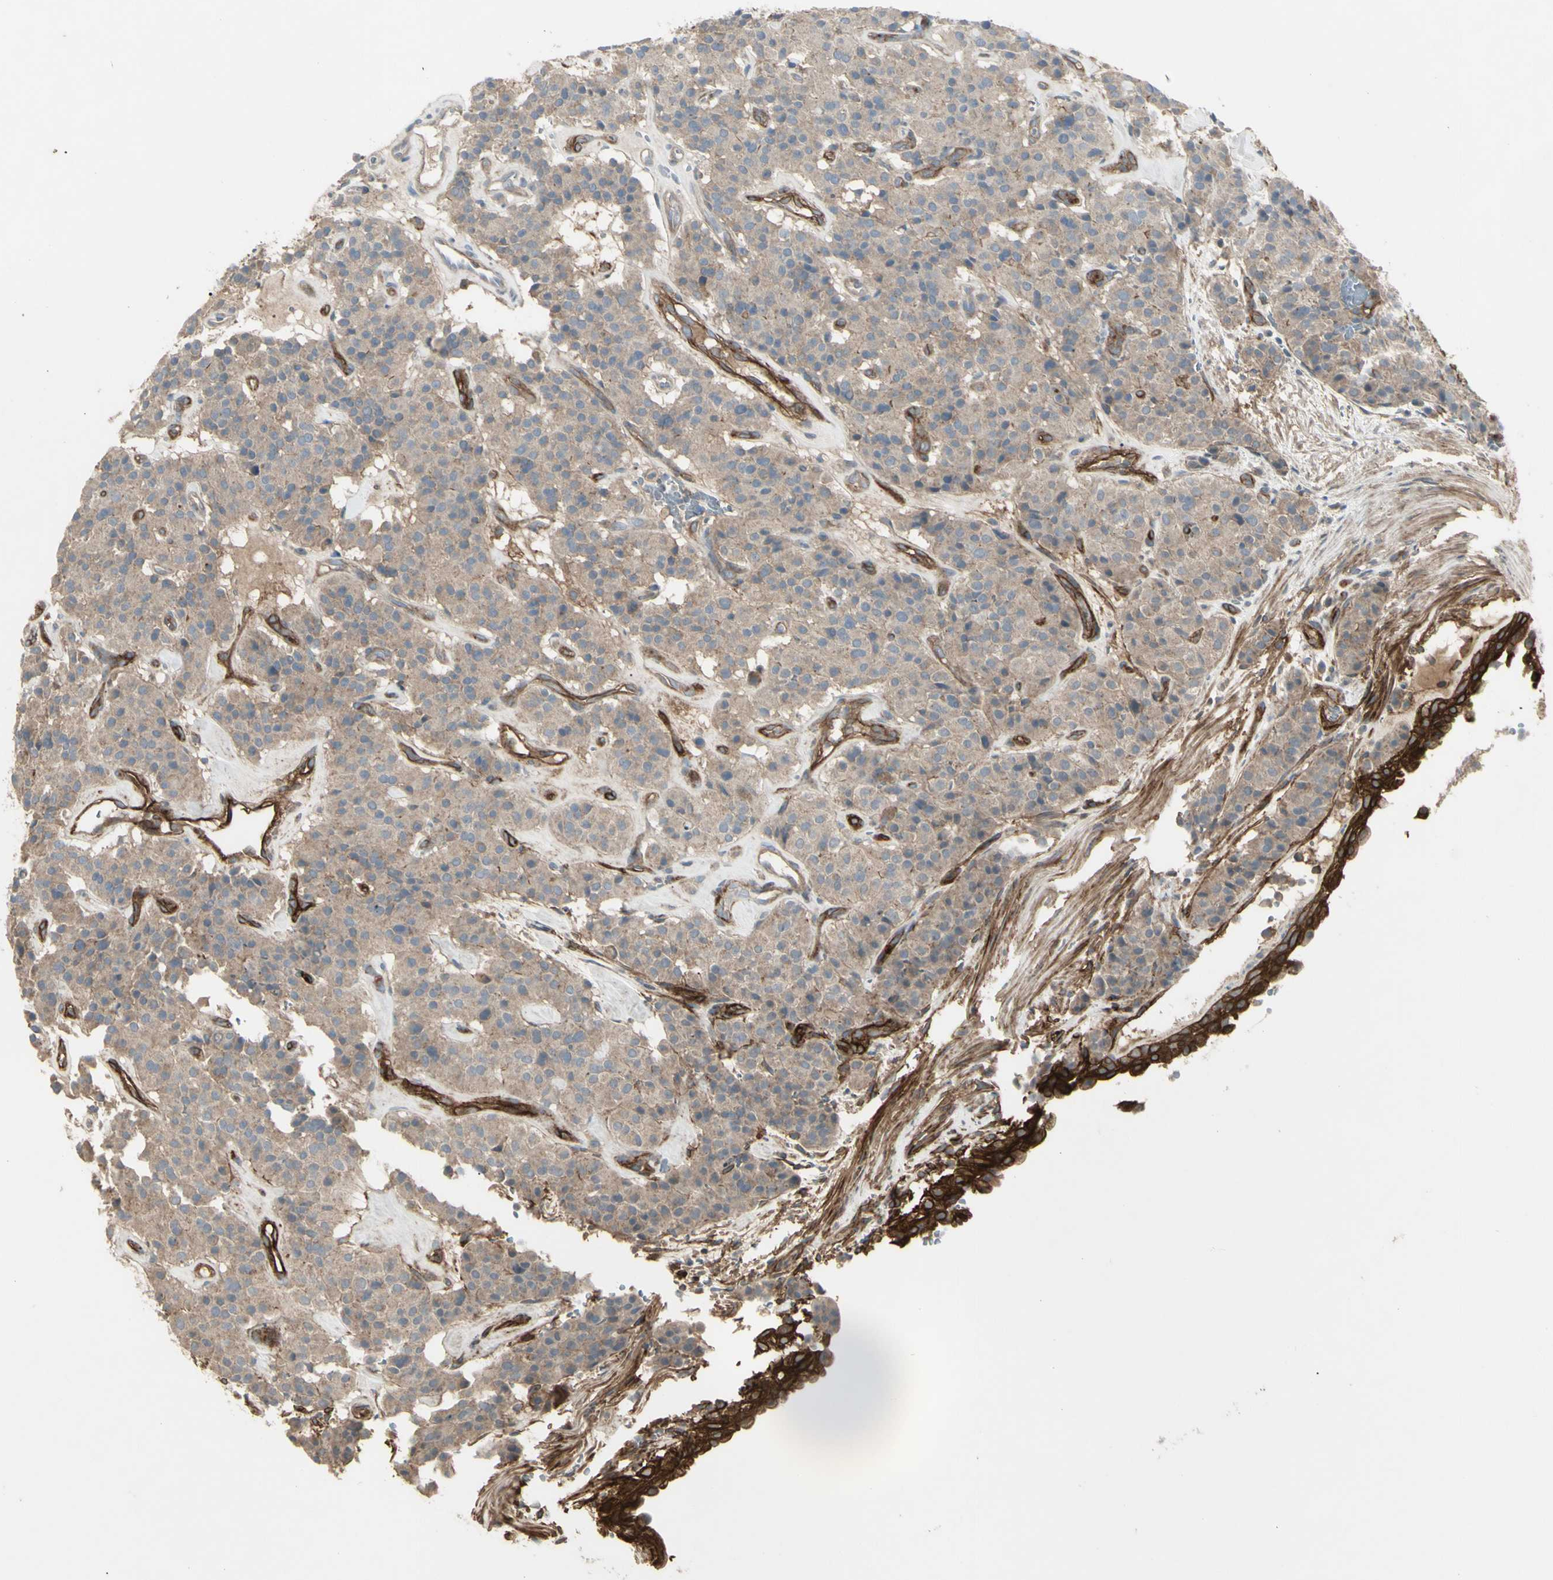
{"staining": {"intensity": "weak", "quantity": ">75%", "location": "cytoplasmic/membranous"}, "tissue": "carcinoid", "cell_type": "Tumor cells", "image_type": "cancer", "snomed": [{"axis": "morphology", "description": "Carcinoid, malignant, NOS"}, {"axis": "topography", "description": "Lung"}], "caption": "Carcinoid (malignant) was stained to show a protein in brown. There is low levels of weak cytoplasmic/membranous positivity in about >75% of tumor cells. (brown staining indicates protein expression, while blue staining denotes nuclei).", "gene": "CD276", "patient": {"sex": "male", "age": 30}}